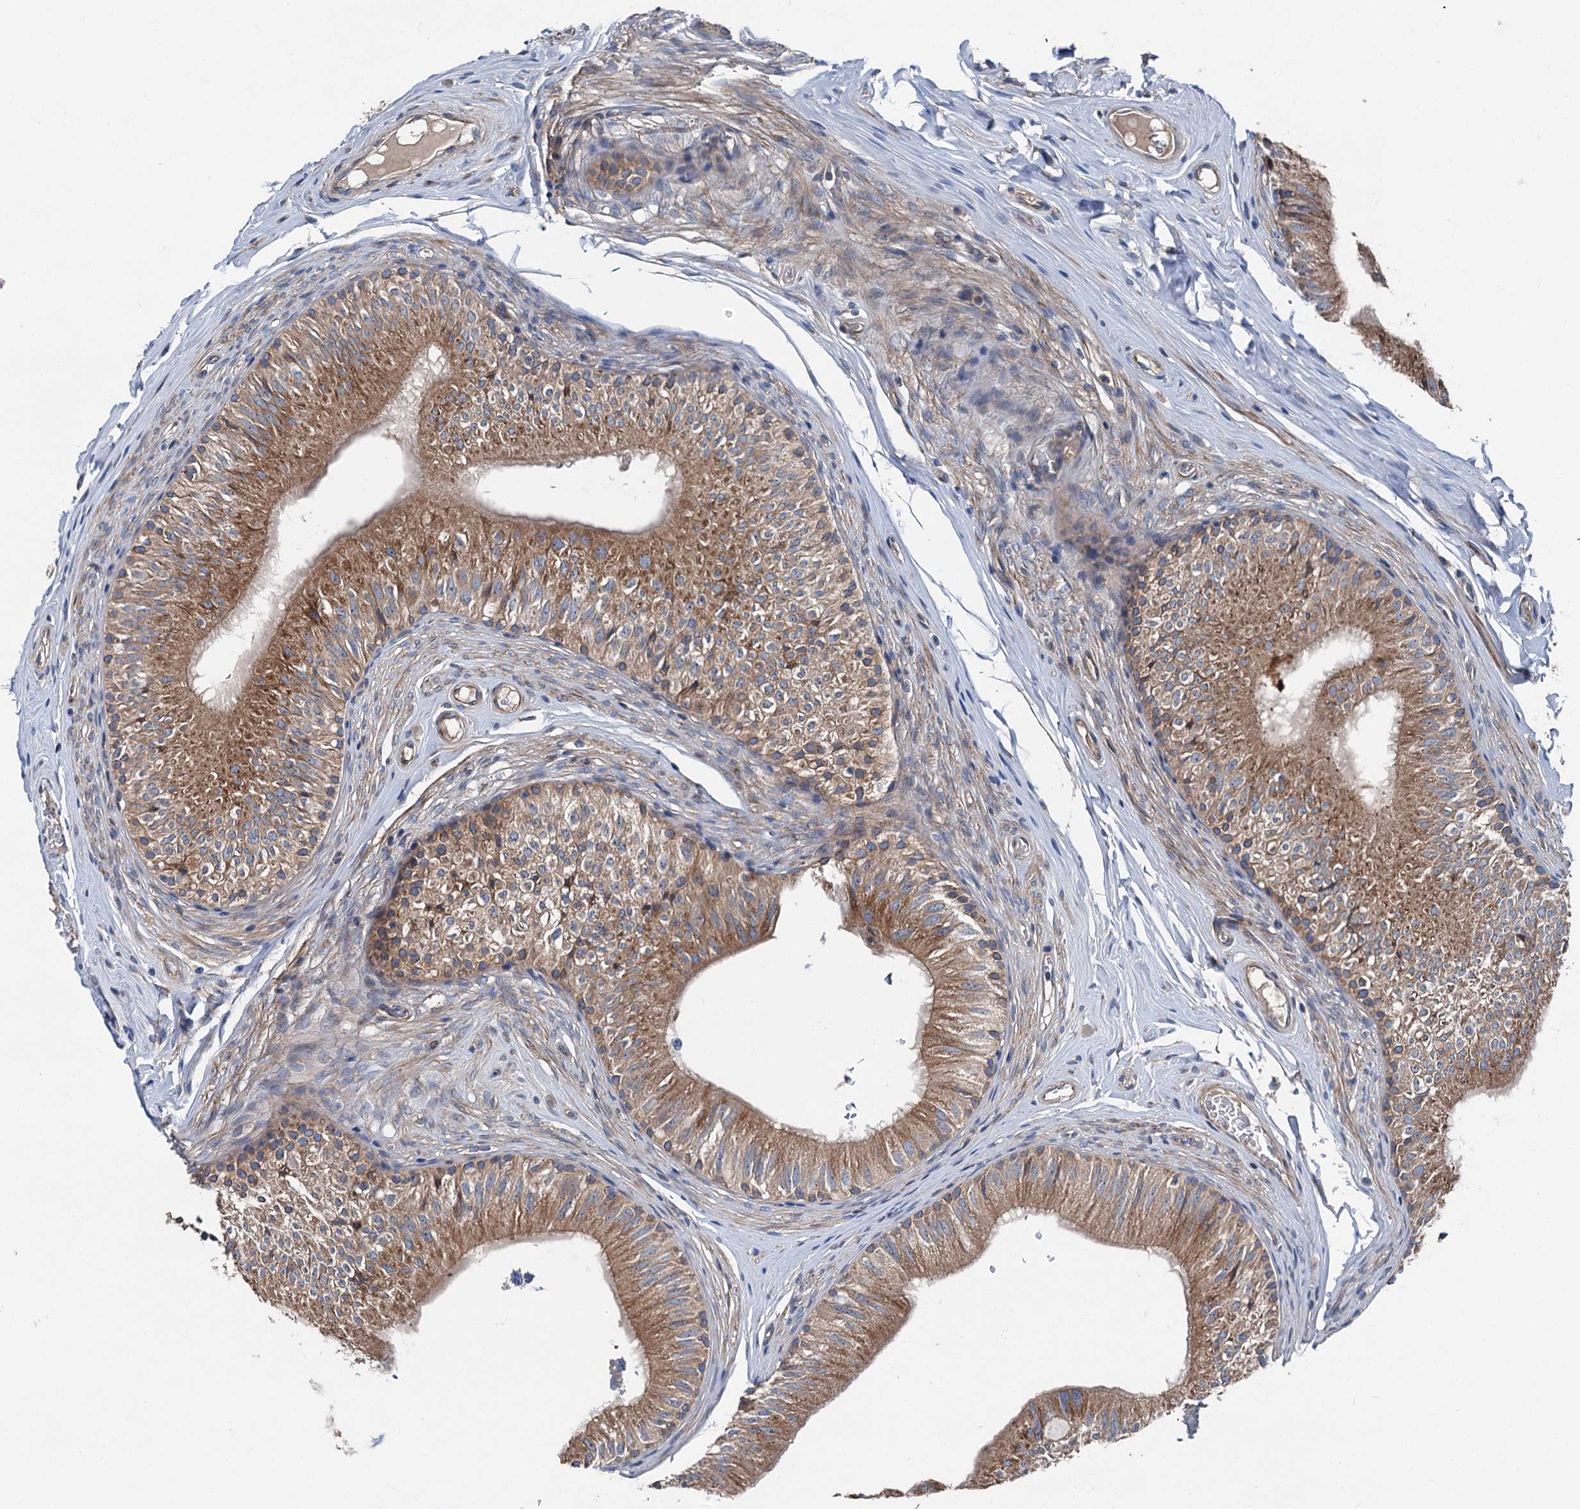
{"staining": {"intensity": "moderate", "quantity": ">75%", "location": "cytoplasmic/membranous"}, "tissue": "epididymis", "cell_type": "Glandular cells", "image_type": "normal", "snomed": [{"axis": "morphology", "description": "Normal tissue, NOS"}, {"axis": "topography", "description": "Epididymis"}], "caption": "Brown immunohistochemical staining in benign human epididymis demonstrates moderate cytoplasmic/membranous staining in about >75% of glandular cells.", "gene": "SLC22A25", "patient": {"sex": "male", "age": 46}}